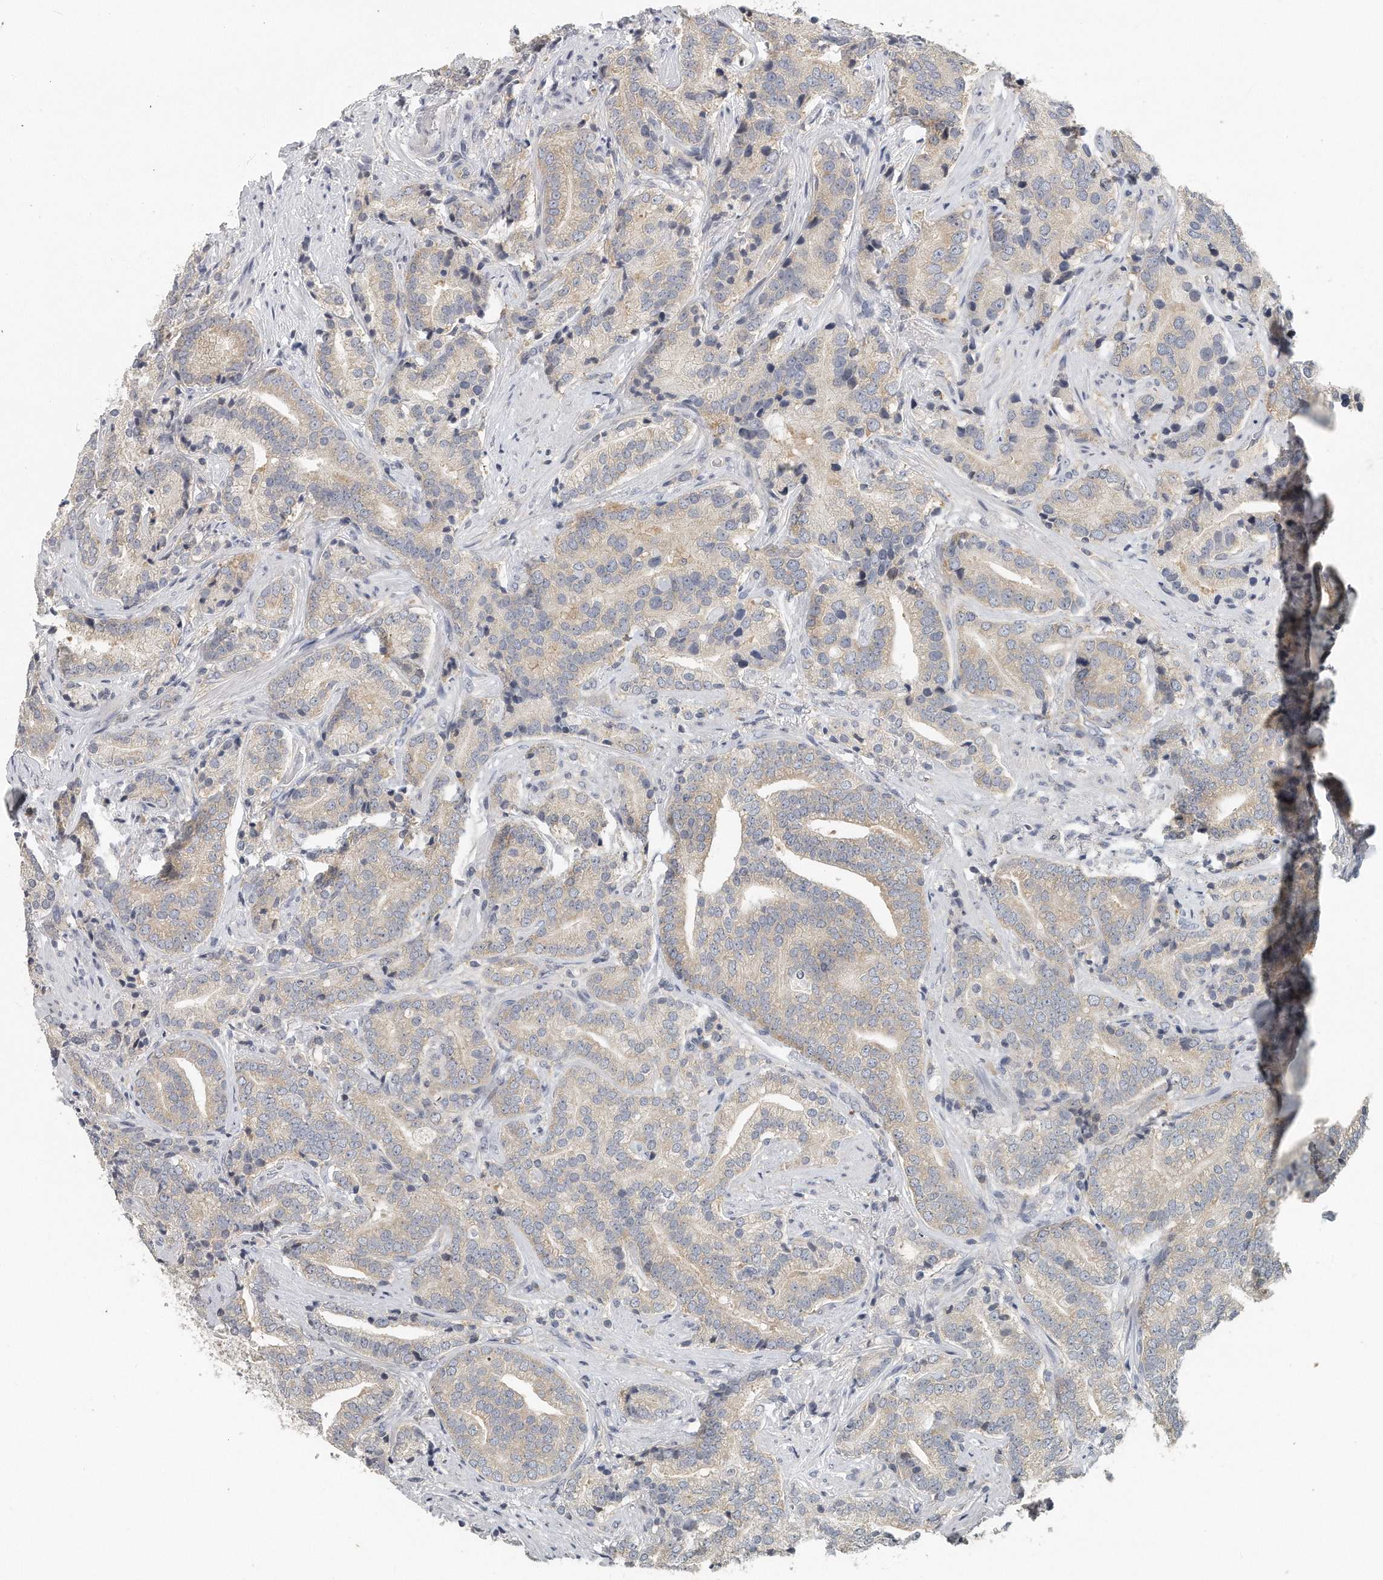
{"staining": {"intensity": "weak", "quantity": "<25%", "location": "cytoplasmic/membranous"}, "tissue": "prostate cancer", "cell_type": "Tumor cells", "image_type": "cancer", "snomed": [{"axis": "morphology", "description": "Adenocarcinoma, High grade"}, {"axis": "topography", "description": "Prostate"}], "caption": "The histopathology image shows no staining of tumor cells in prostate high-grade adenocarcinoma.", "gene": "EIF3I", "patient": {"sex": "male", "age": 57}}